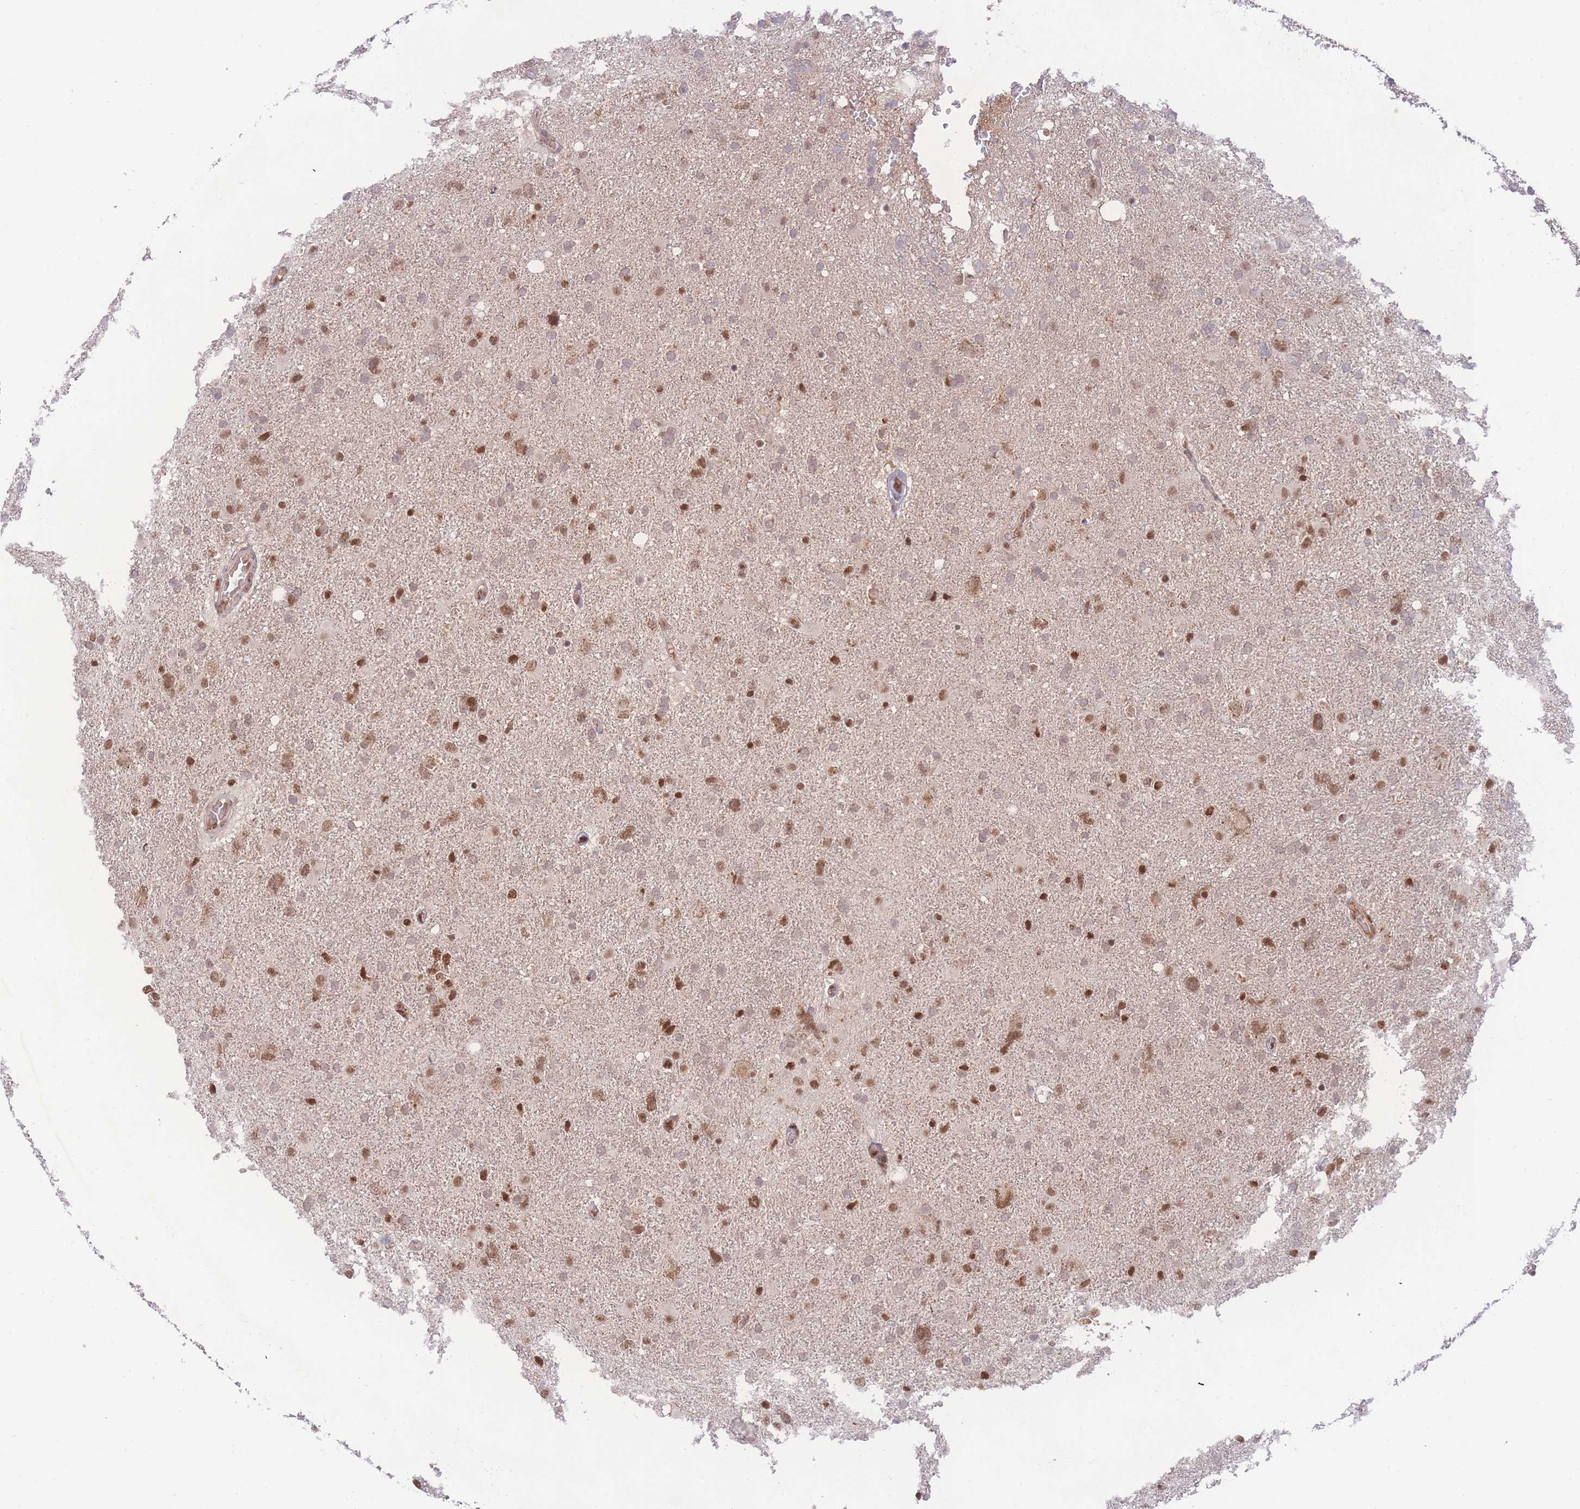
{"staining": {"intensity": "moderate", "quantity": "25%-75%", "location": "nuclear"}, "tissue": "glioma", "cell_type": "Tumor cells", "image_type": "cancer", "snomed": [{"axis": "morphology", "description": "Glioma, malignant, High grade"}, {"axis": "topography", "description": "Brain"}], "caption": "This photomicrograph exhibits immunohistochemistry staining of human malignant glioma (high-grade), with medium moderate nuclear staining in about 25%-75% of tumor cells.", "gene": "RAVER1", "patient": {"sex": "male", "age": 61}}